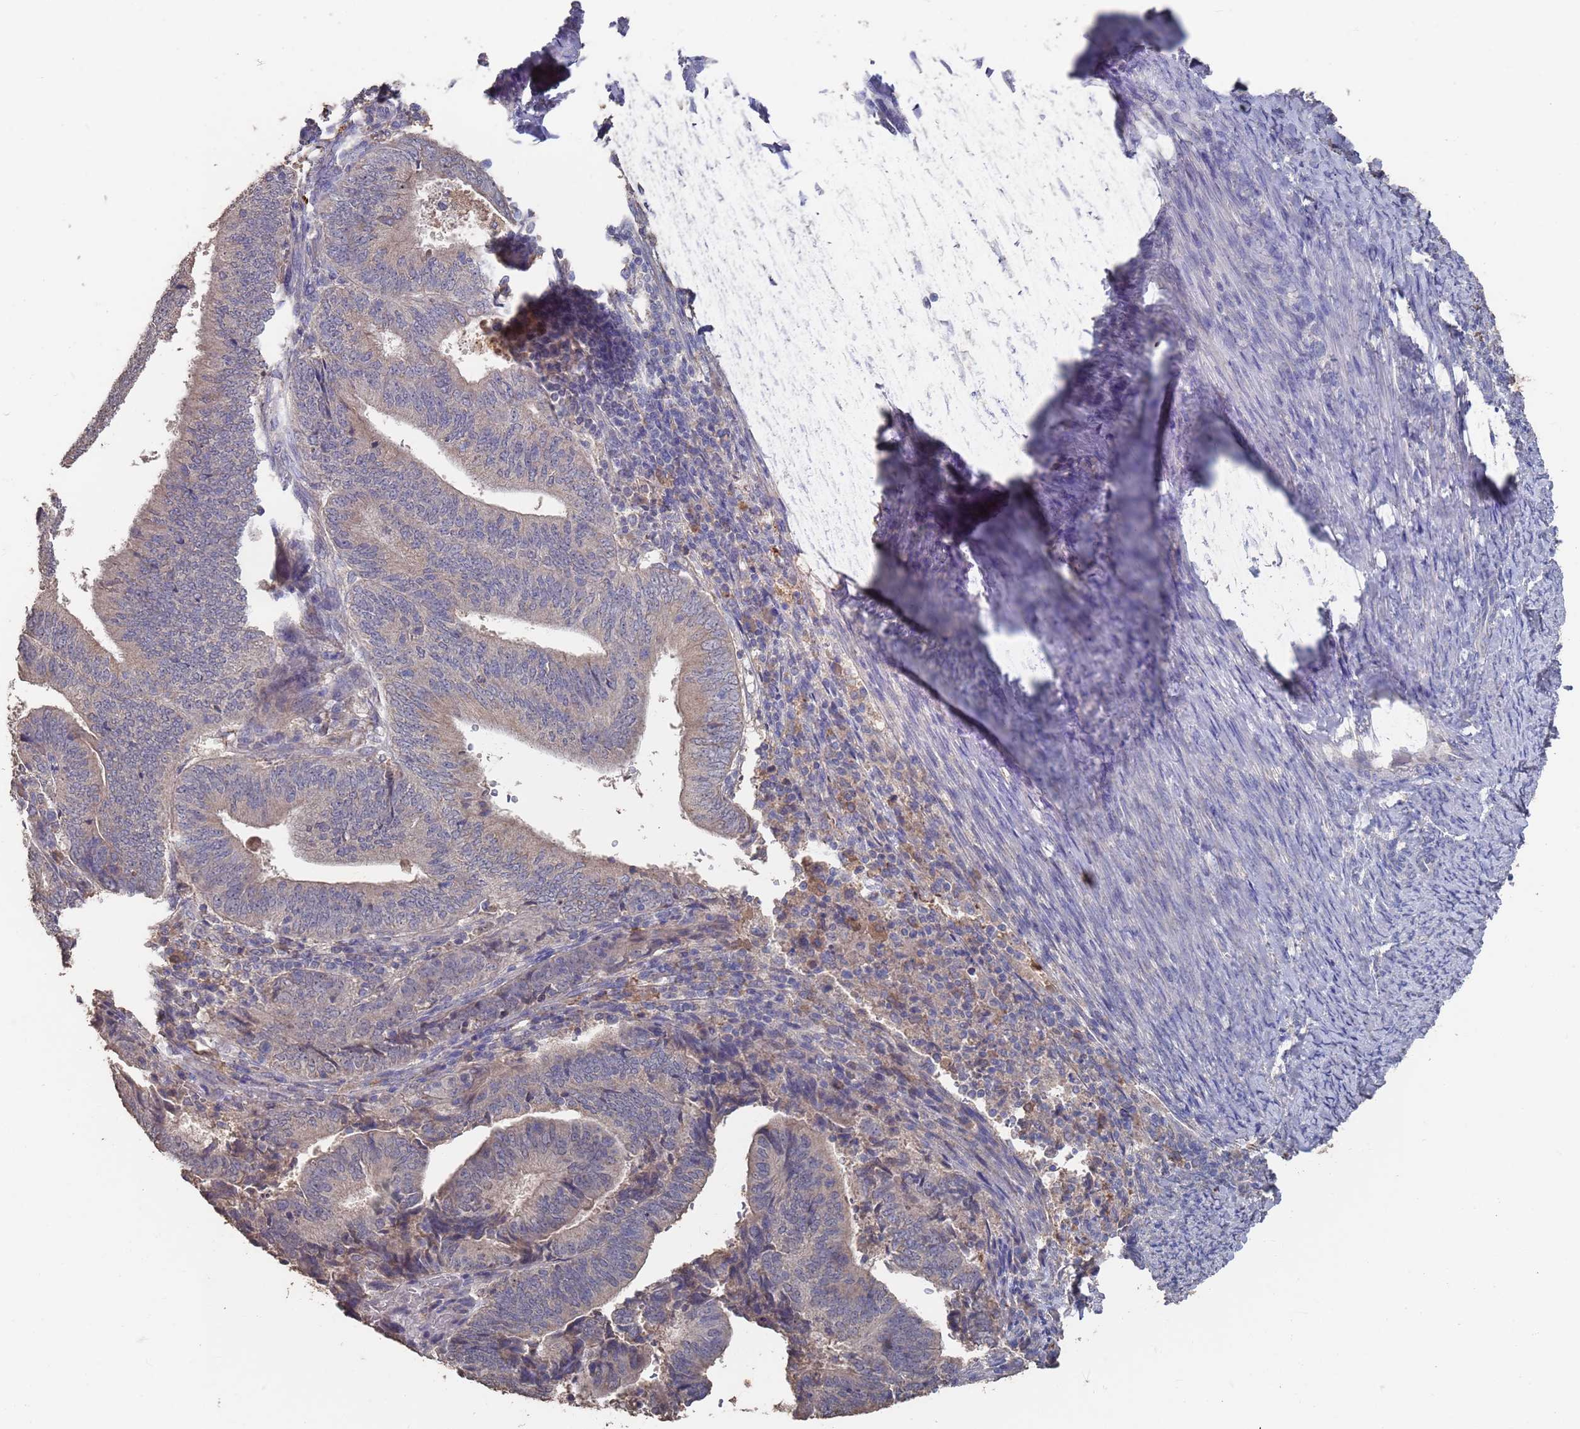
{"staining": {"intensity": "weak", "quantity": "<25%", "location": "cytoplasmic/membranous"}, "tissue": "endometrial cancer", "cell_type": "Tumor cells", "image_type": "cancer", "snomed": [{"axis": "morphology", "description": "Adenocarcinoma, NOS"}, {"axis": "topography", "description": "Endometrium"}], "caption": "Immunohistochemistry (IHC) image of endometrial cancer (adenocarcinoma) stained for a protein (brown), which demonstrates no positivity in tumor cells. (Brightfield microscopy of DAB IHC at high magnification).", "gene": "BTBD18", "patient": {"sex": "female", "age": 70}}